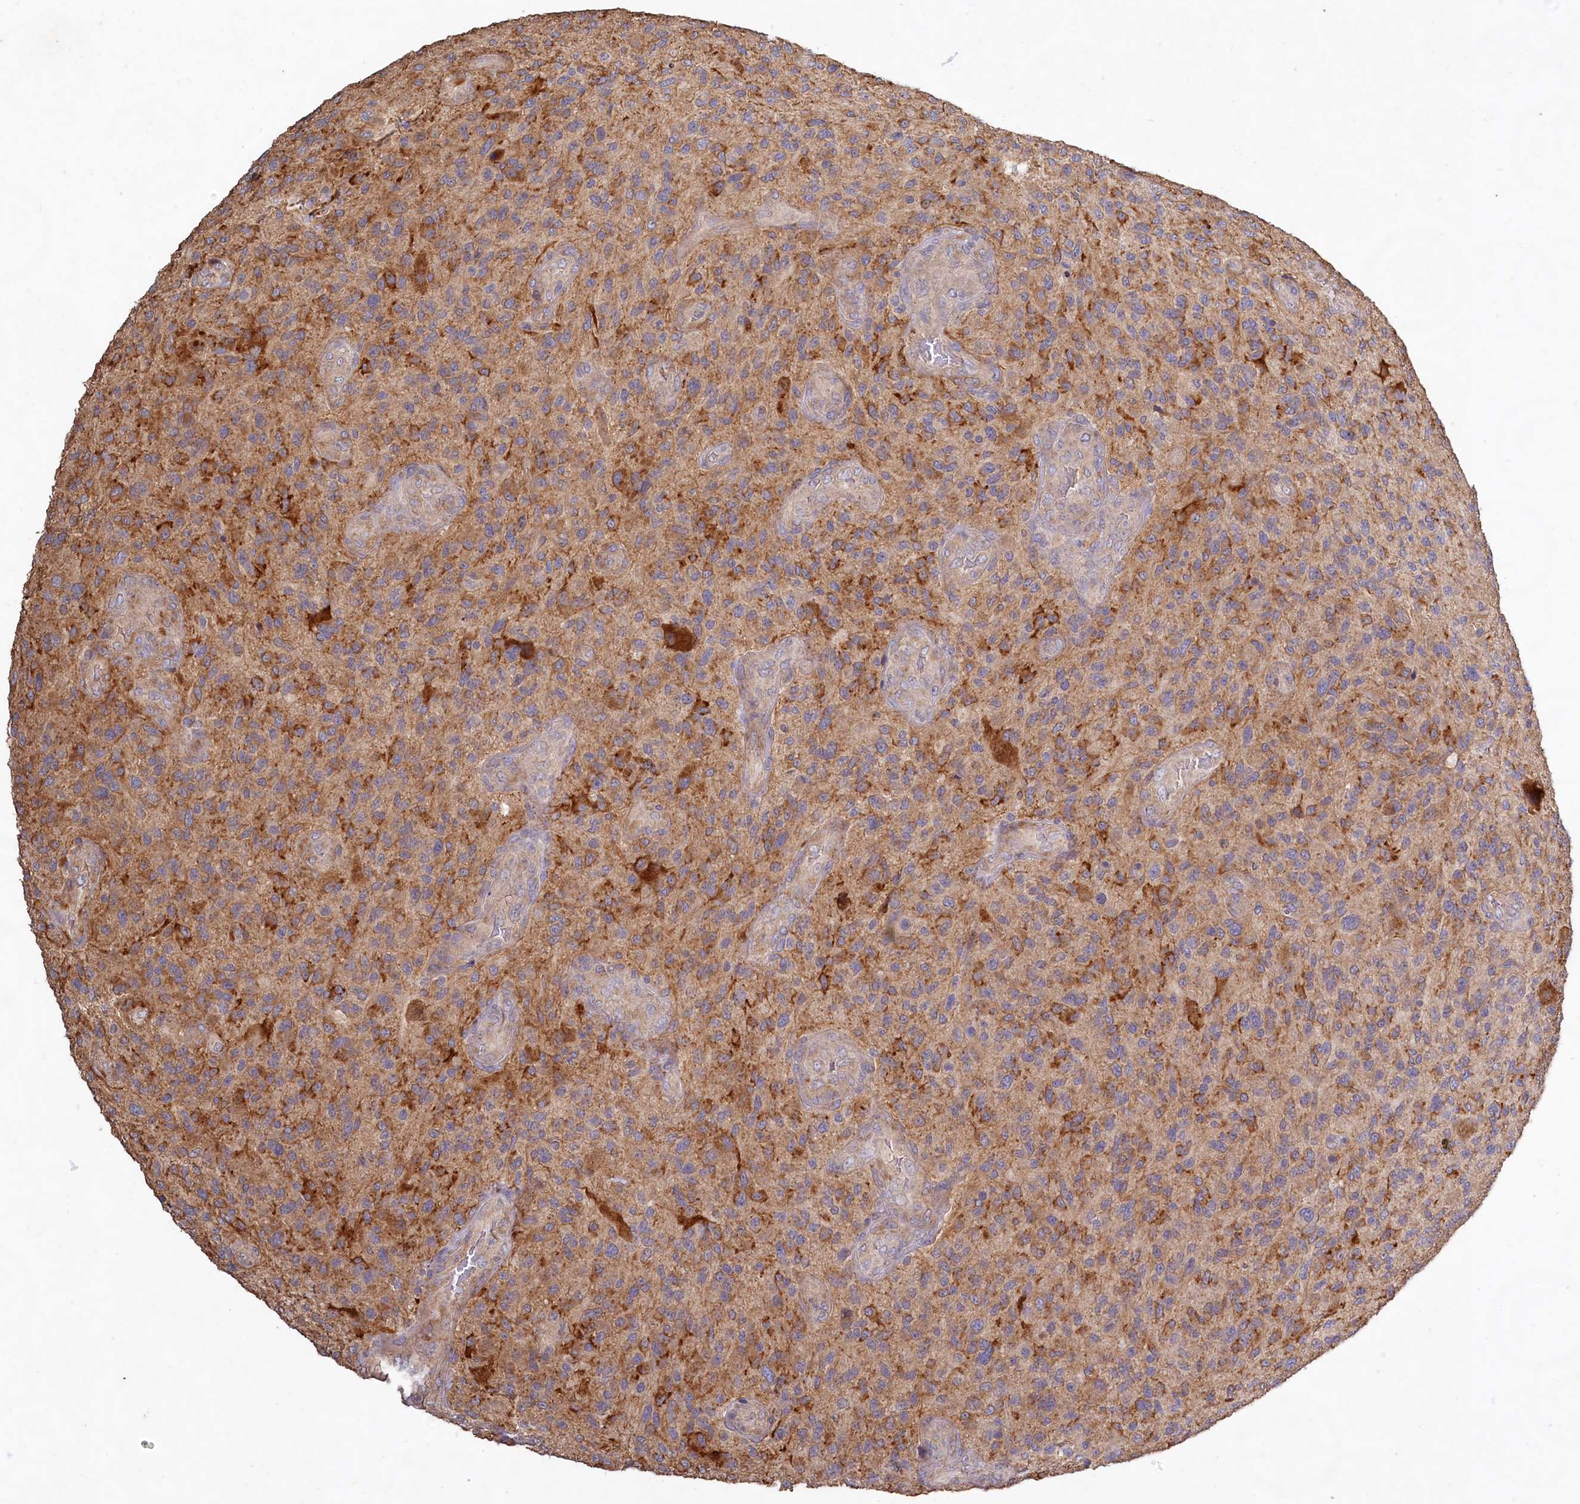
{"staining": {"intensity": "moderate", "quantity": "<25%", "location": "cytoplasmic/membranous"}, "tissue": "glioma", "cell_type": "Tumor cells", "image_type": "cancer", "snomed": [{"axis": "morphology", "description": "Glioma, malignant, High grade"}, {"axis": "topography", "description": "Brain"}], "caption": "Immunohistochemical staining of glioma demonstrates moderate cytoplasmic/membranous protein positivity in about <25% of tumor cells.", "gene": "FUNDC1", "patient": {"sex": "male", "age": 47}}